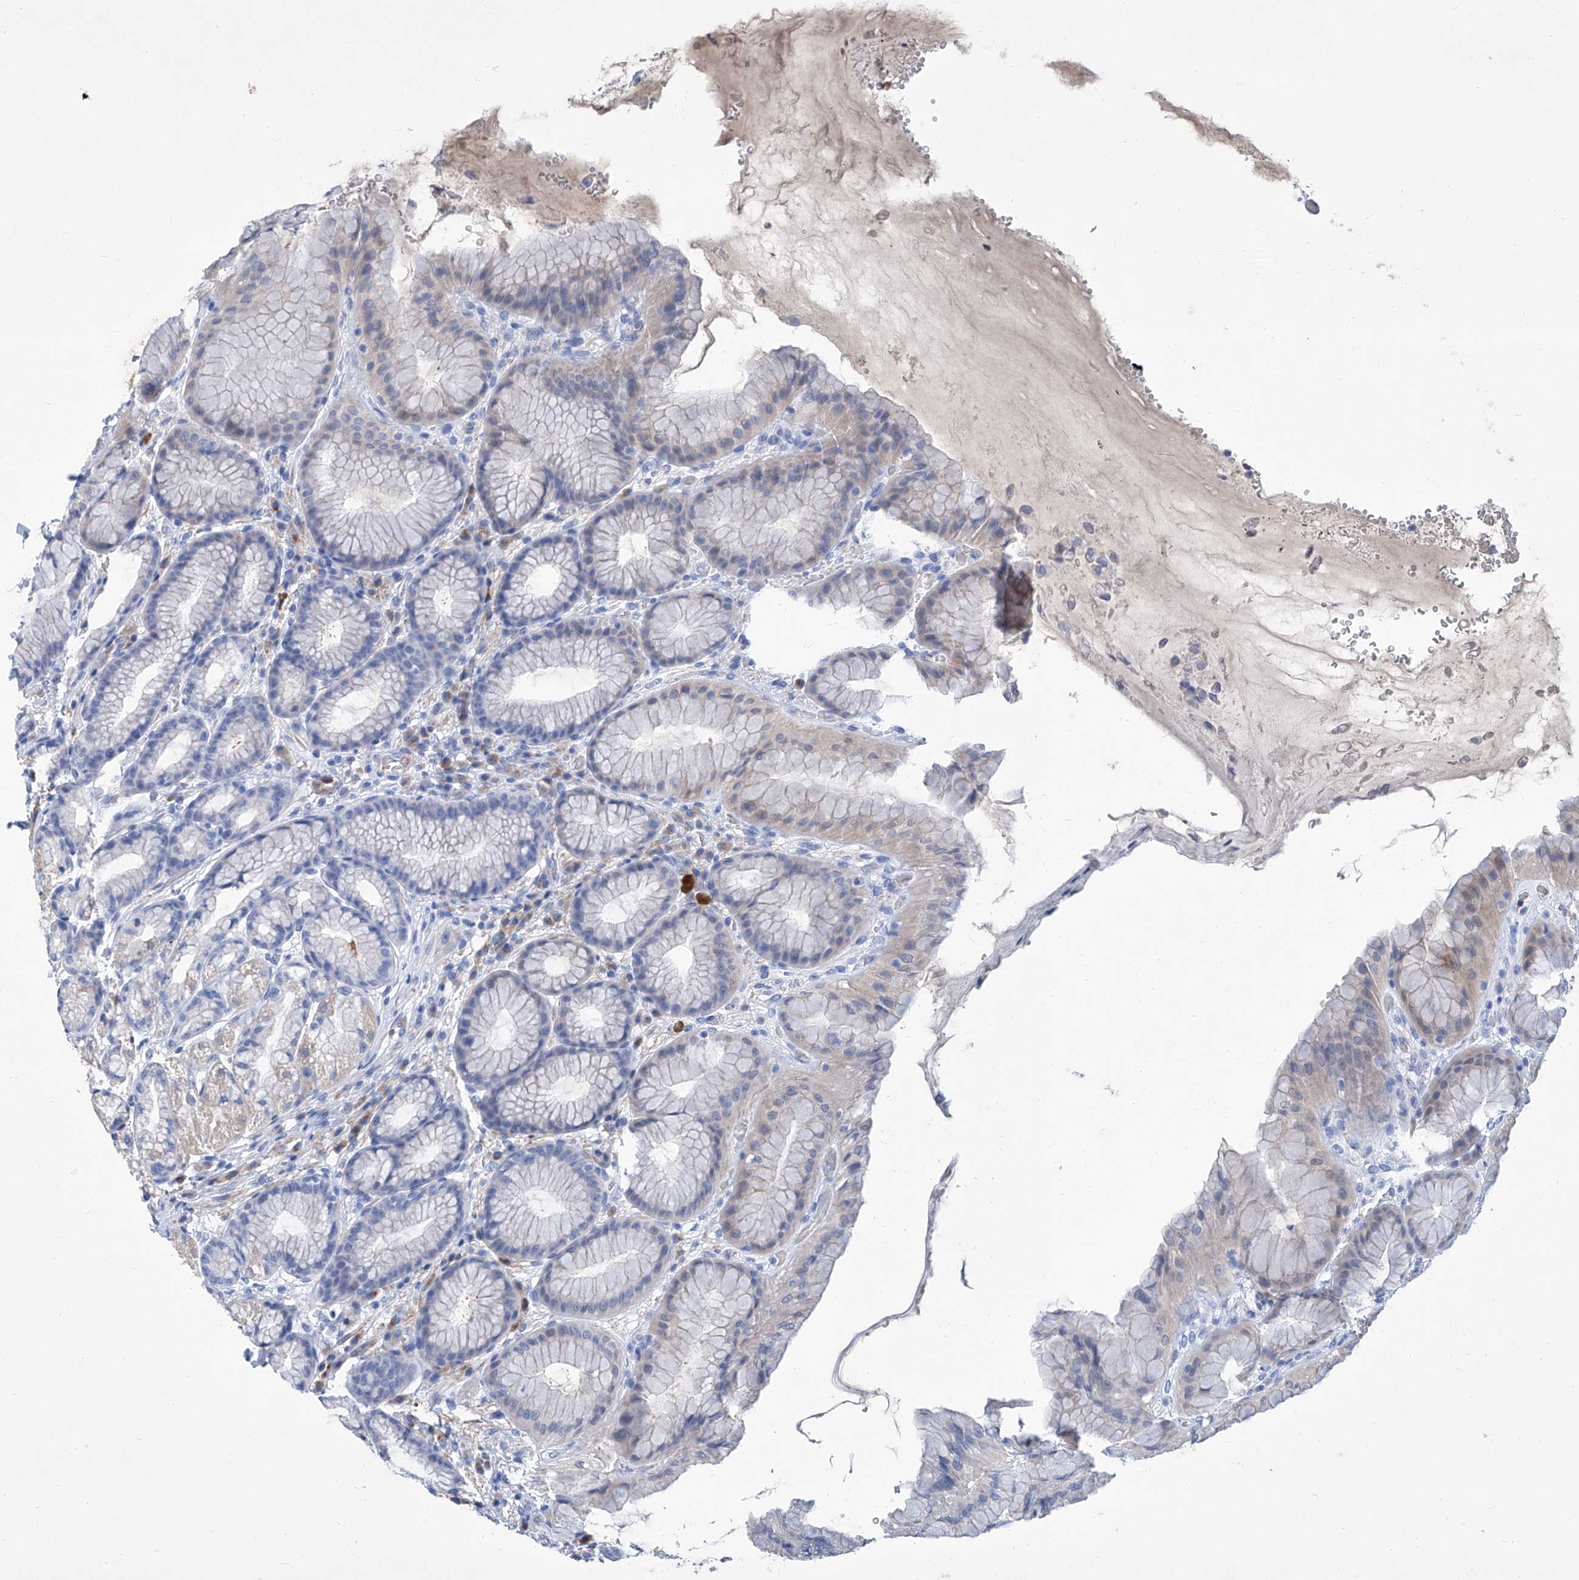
{"staining": {"intensity": "weak", "quantity": "<25%", "location": "cytoplasmic/membranous"}, "tissue": "stomach", "cell_type": "Glandular cells", "image_type": "normal", "snomed": [{"axis": "morphology", "description": "Normal tissue, NOS"}, {"axis": "topography", "description": "Stomach"}], "caption": "Glandular cells show no significant expression in unremarkable stomach.", "gene": "GPT", "patient": {"sex": "male", "age": 57}}